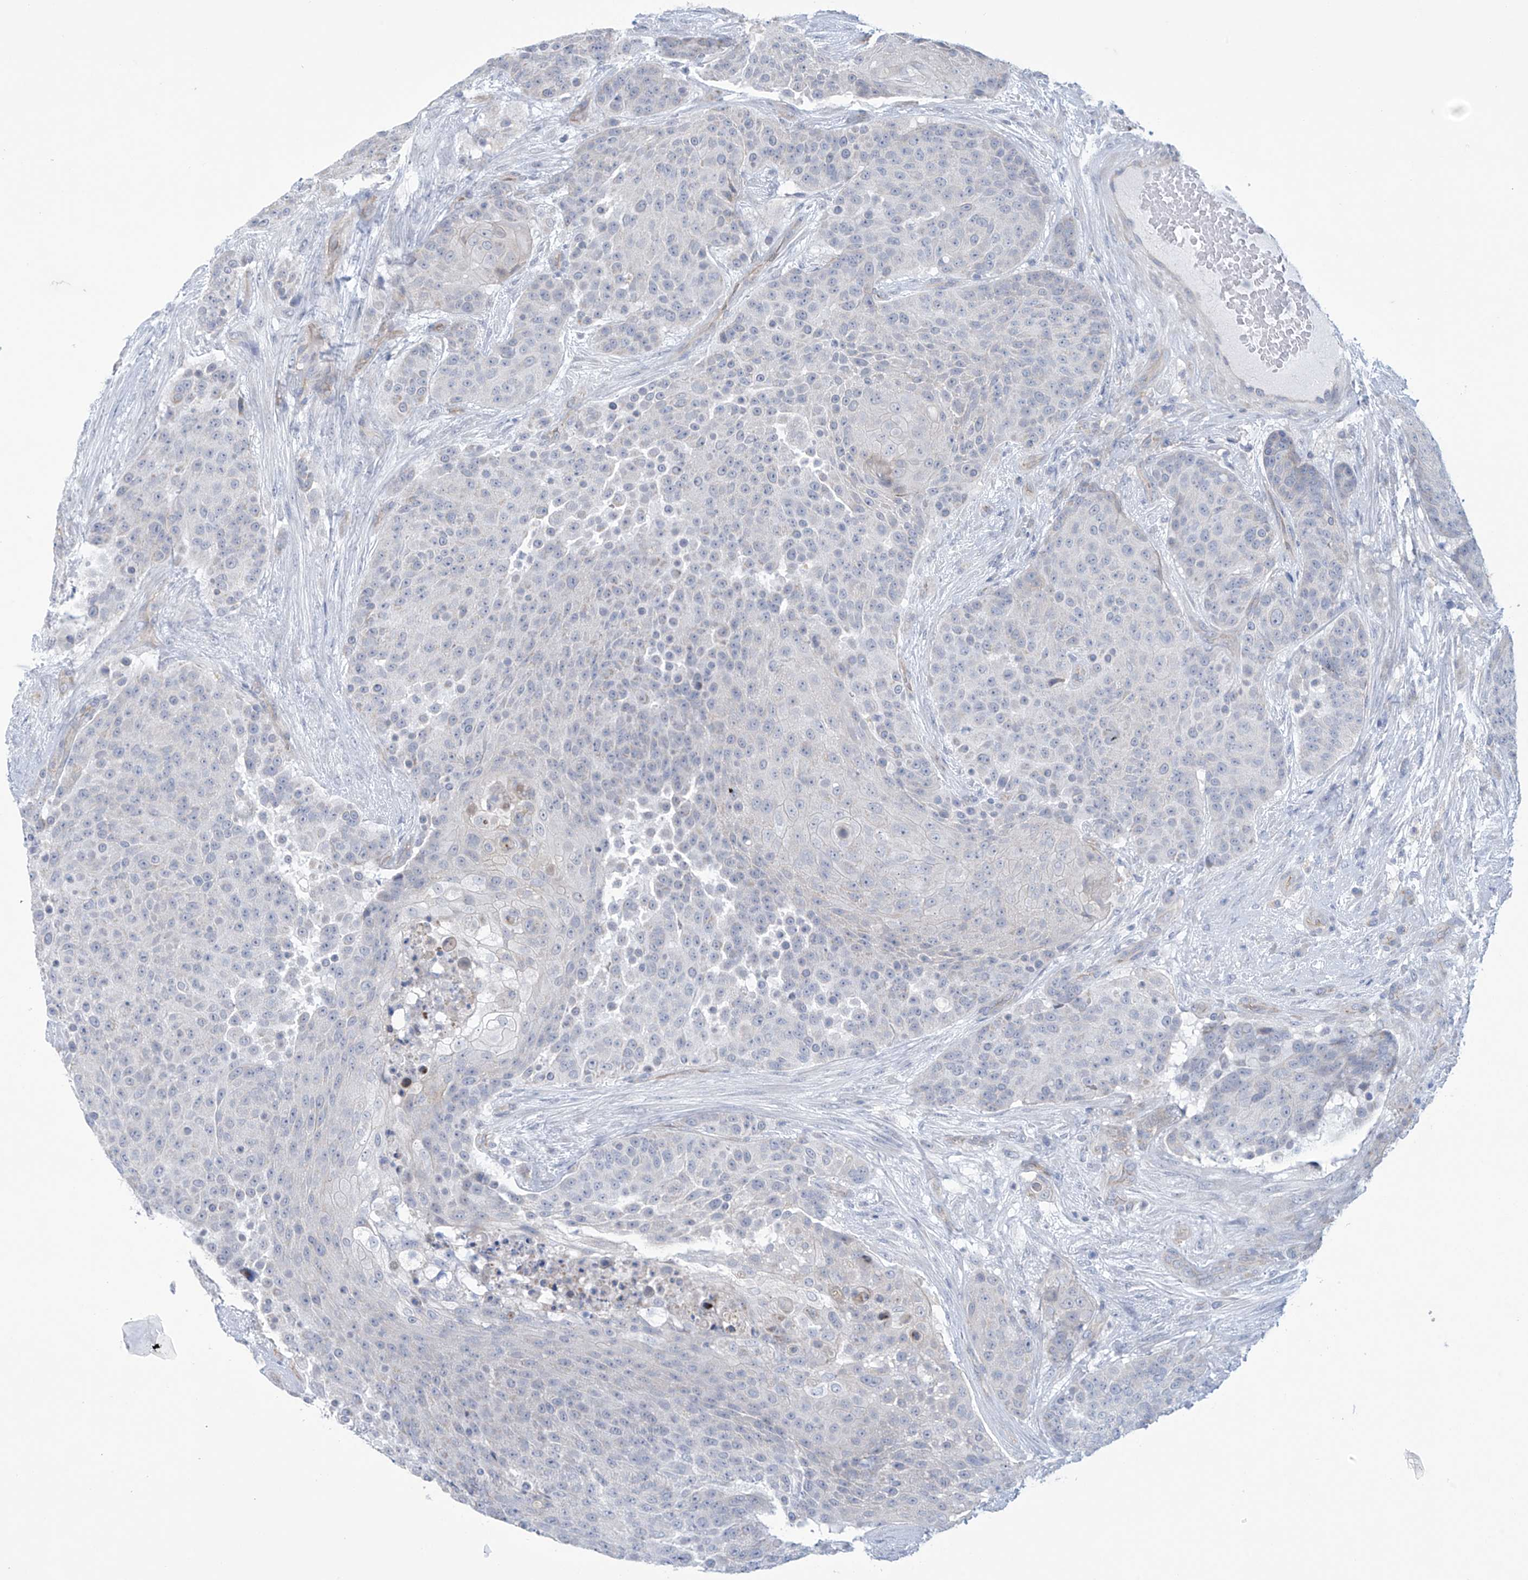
{"staining": {"intensity": "negative", "quantity": "none", "location": "none"}, "tissue": "urothelial cancer", "cell_type": "Tumor cells", "image_type": "cancer", "snomed": [{"axis": "morphology", "description": "Urothelial carcinoma, High grade"}, {"axis": "topography", "description": "Urinary bladder"}], "caption": "This is a image of immunohistochemistry (IHC) staining of urothelial cancer, which shows no expression in tumor cells.", "gene": "ABHD13", "patient": {"sex": "female", "age": 63}}